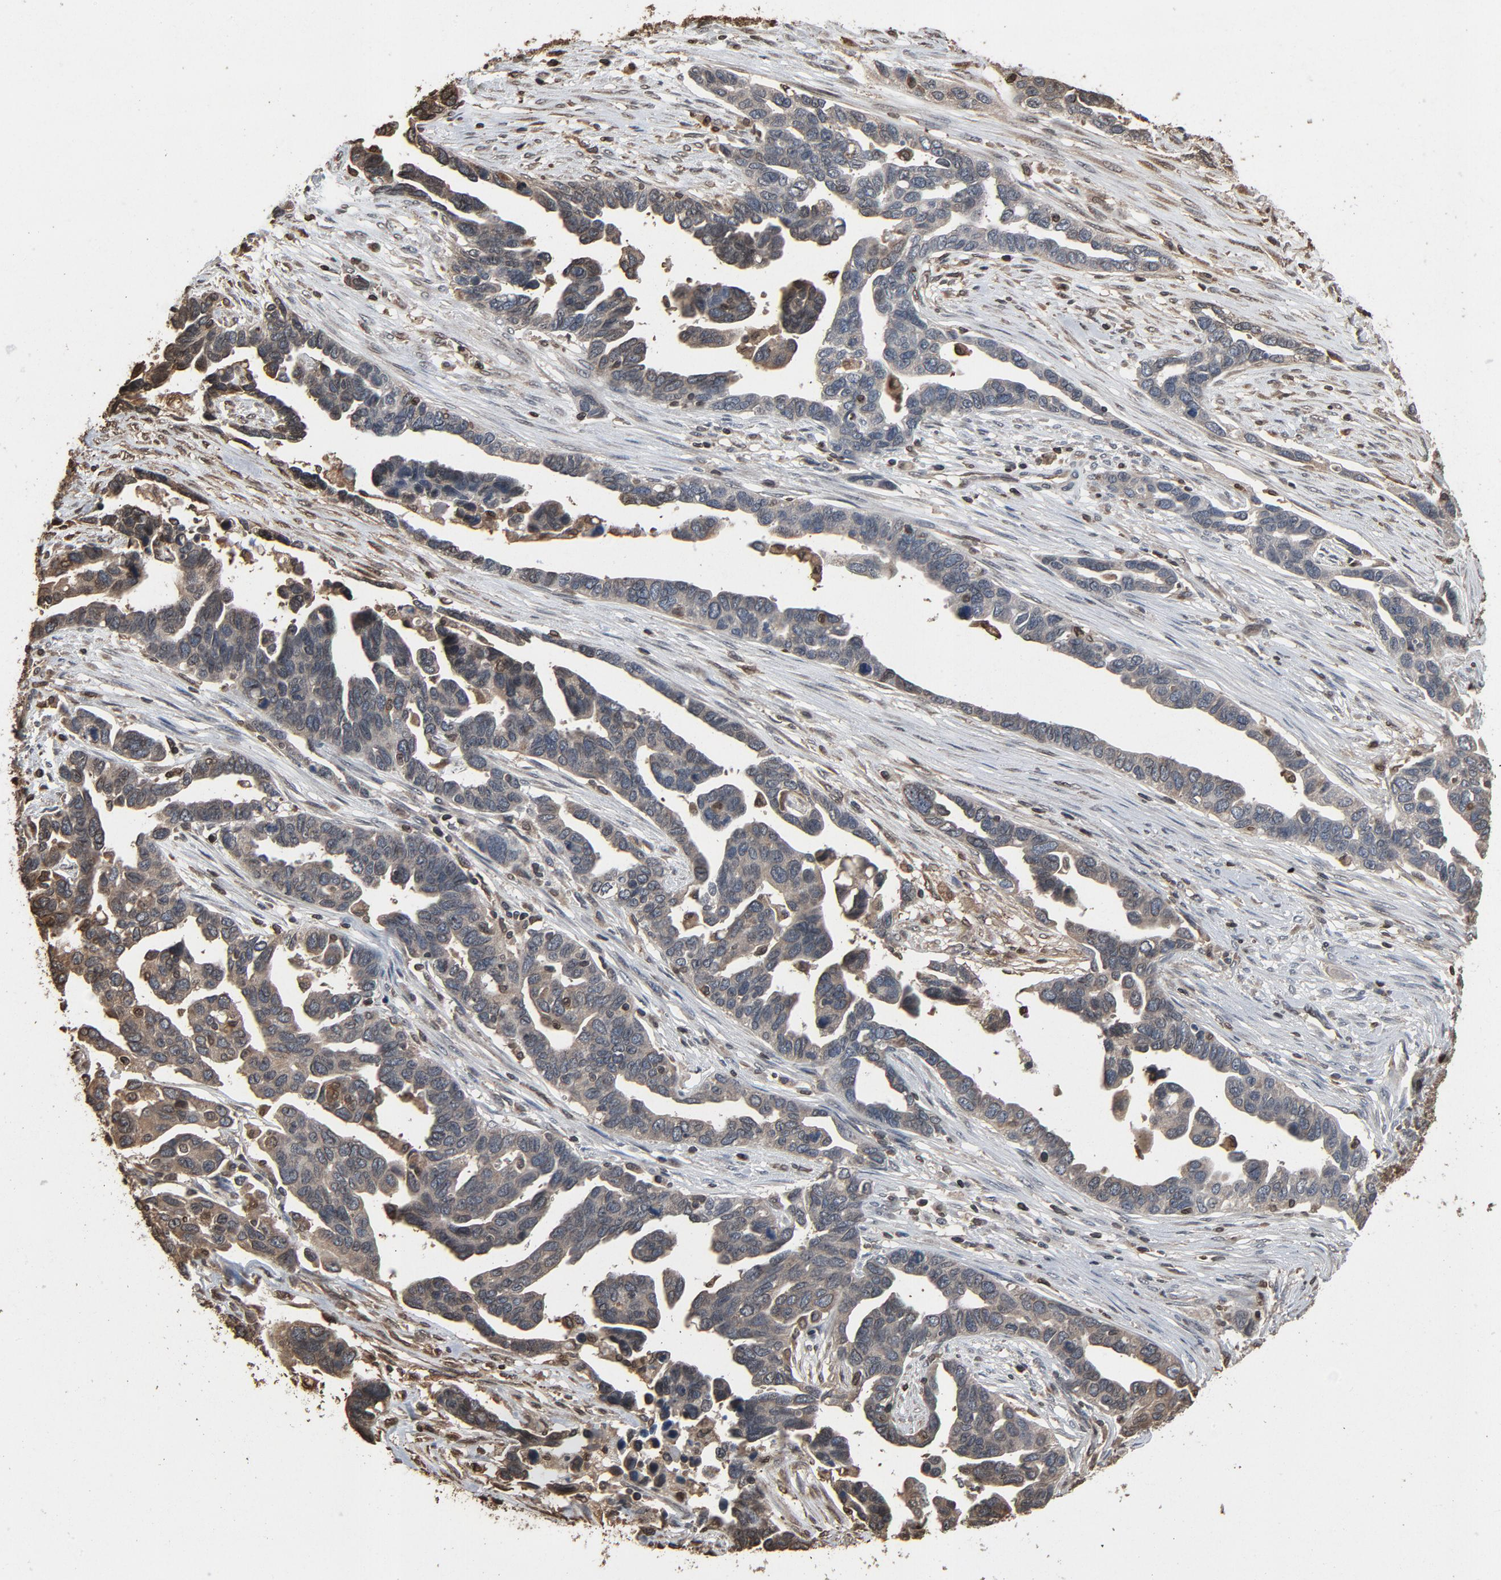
{"staining": {"intensity": "weak", "quantity": "<25%", "location": "cytoplasmic/membranous,nuclear"}, "tissue": "ovarian cancer", "cell_type": "Tumor cells", "image_type": "cancer", "snomed": [{"axis": "morphology", "description": "Cystadenocarcinoma, serous, NOS"}, {"axis": "topography", "description": "Ovary"}], "caption": "Tumor cells show no significant staining in ovarian cancer (serous cystadenocarcinoma).", "gene": "UBE2D1", "patient": {"sex": "female", "age": 54}}